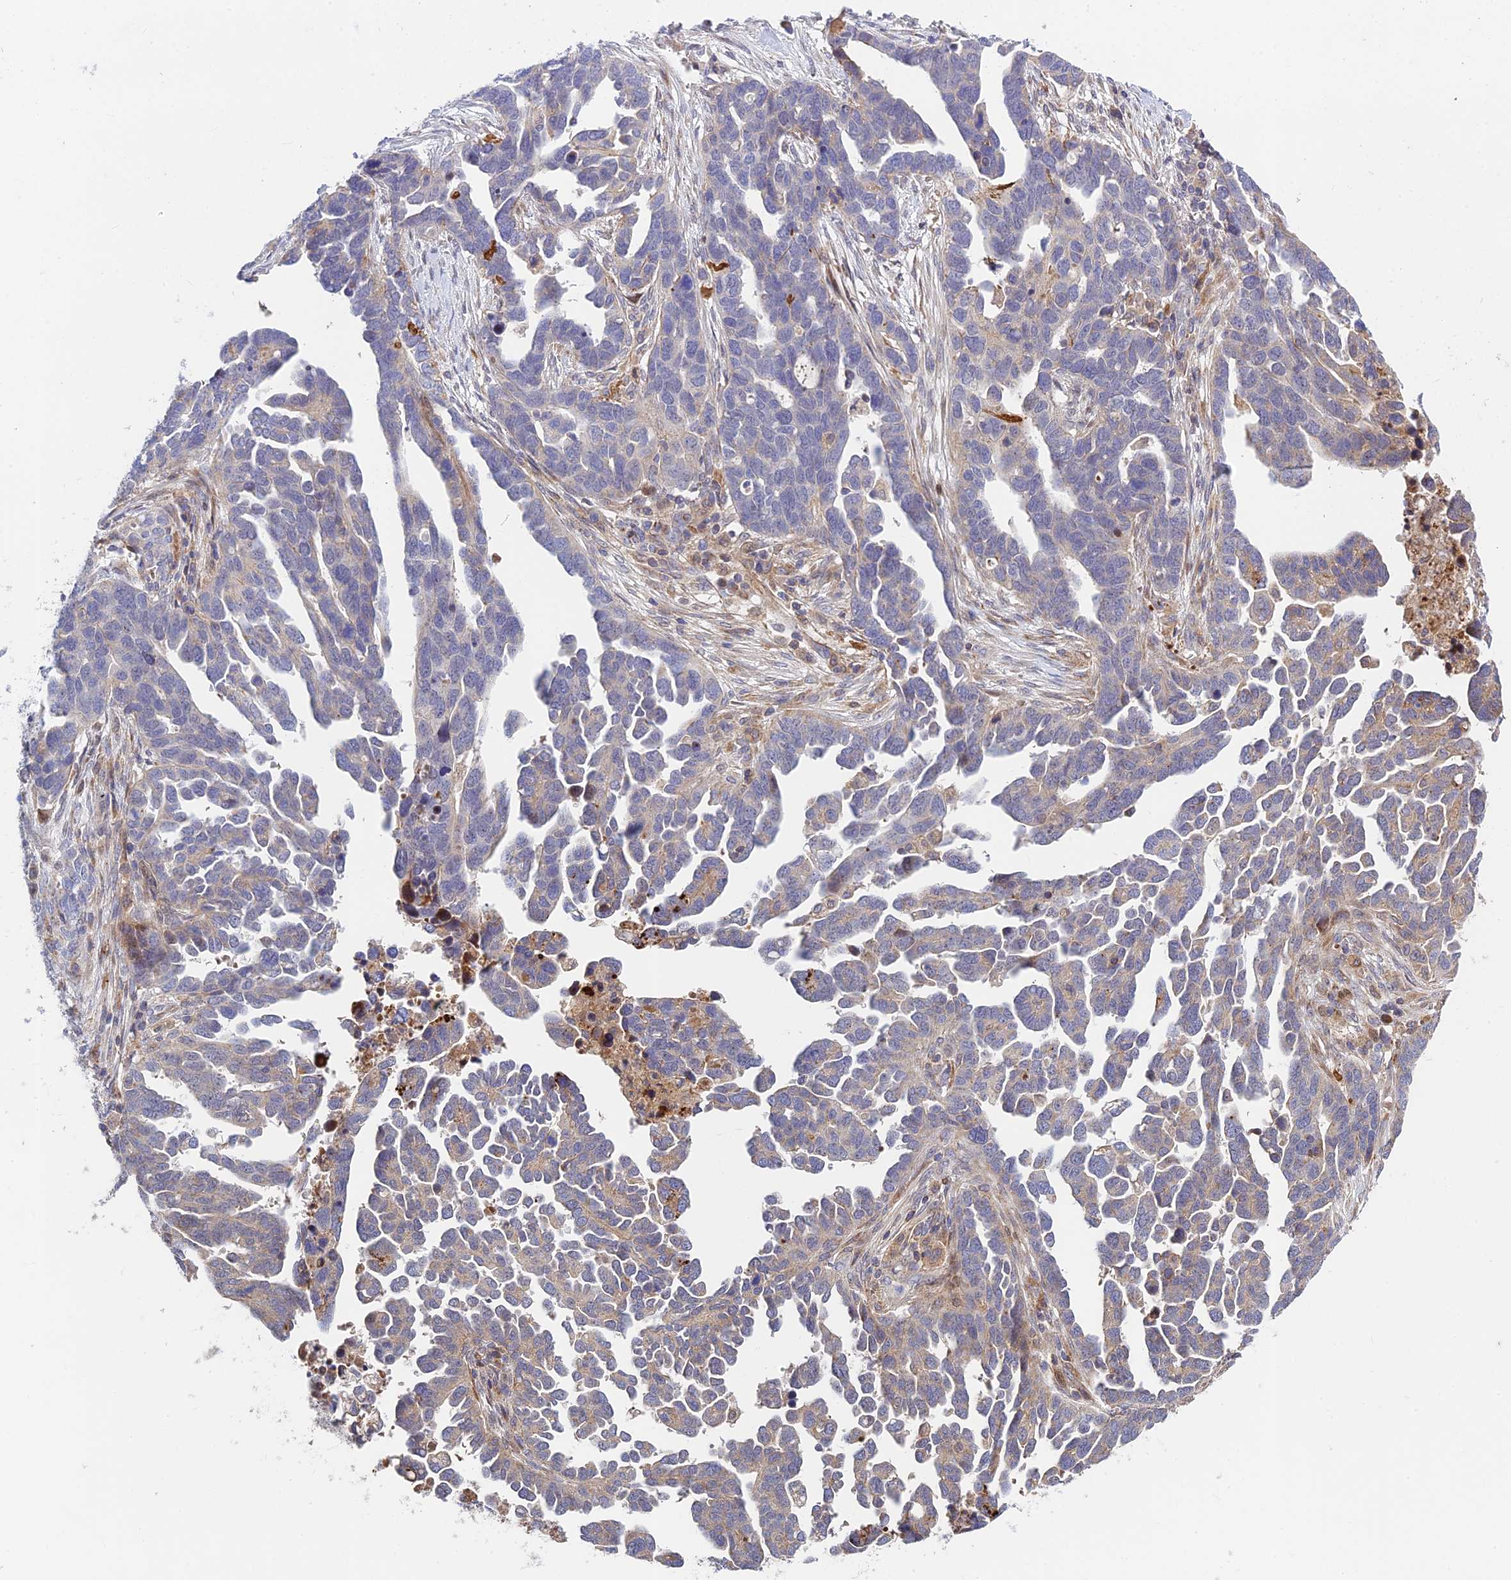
{"staining": {"intensity": "negative", "quantity": "none", "location": "none"}, "tissue": "ovarian cancer", "cell_type": "Tumor cells", "image_type": "cancer", "snomed": [{"axis": "morphology", "description": "Cystadenocarcinoma, serous, NOS"}, {"axis": "topography", "description": "Ovary"}], "caption": "A high-resolution photomicrograph shows immunohistochemistry staining of ovarian cancer, which reveals no significant positivity in tumor cells. The staining is performed using DAB (3,3'-diaminobenzidine) brown chromogen with nuclei counter-stained in using hematoxylin.", "gene": "FUOM", "patient": {"sex": "female", "age": 54}}